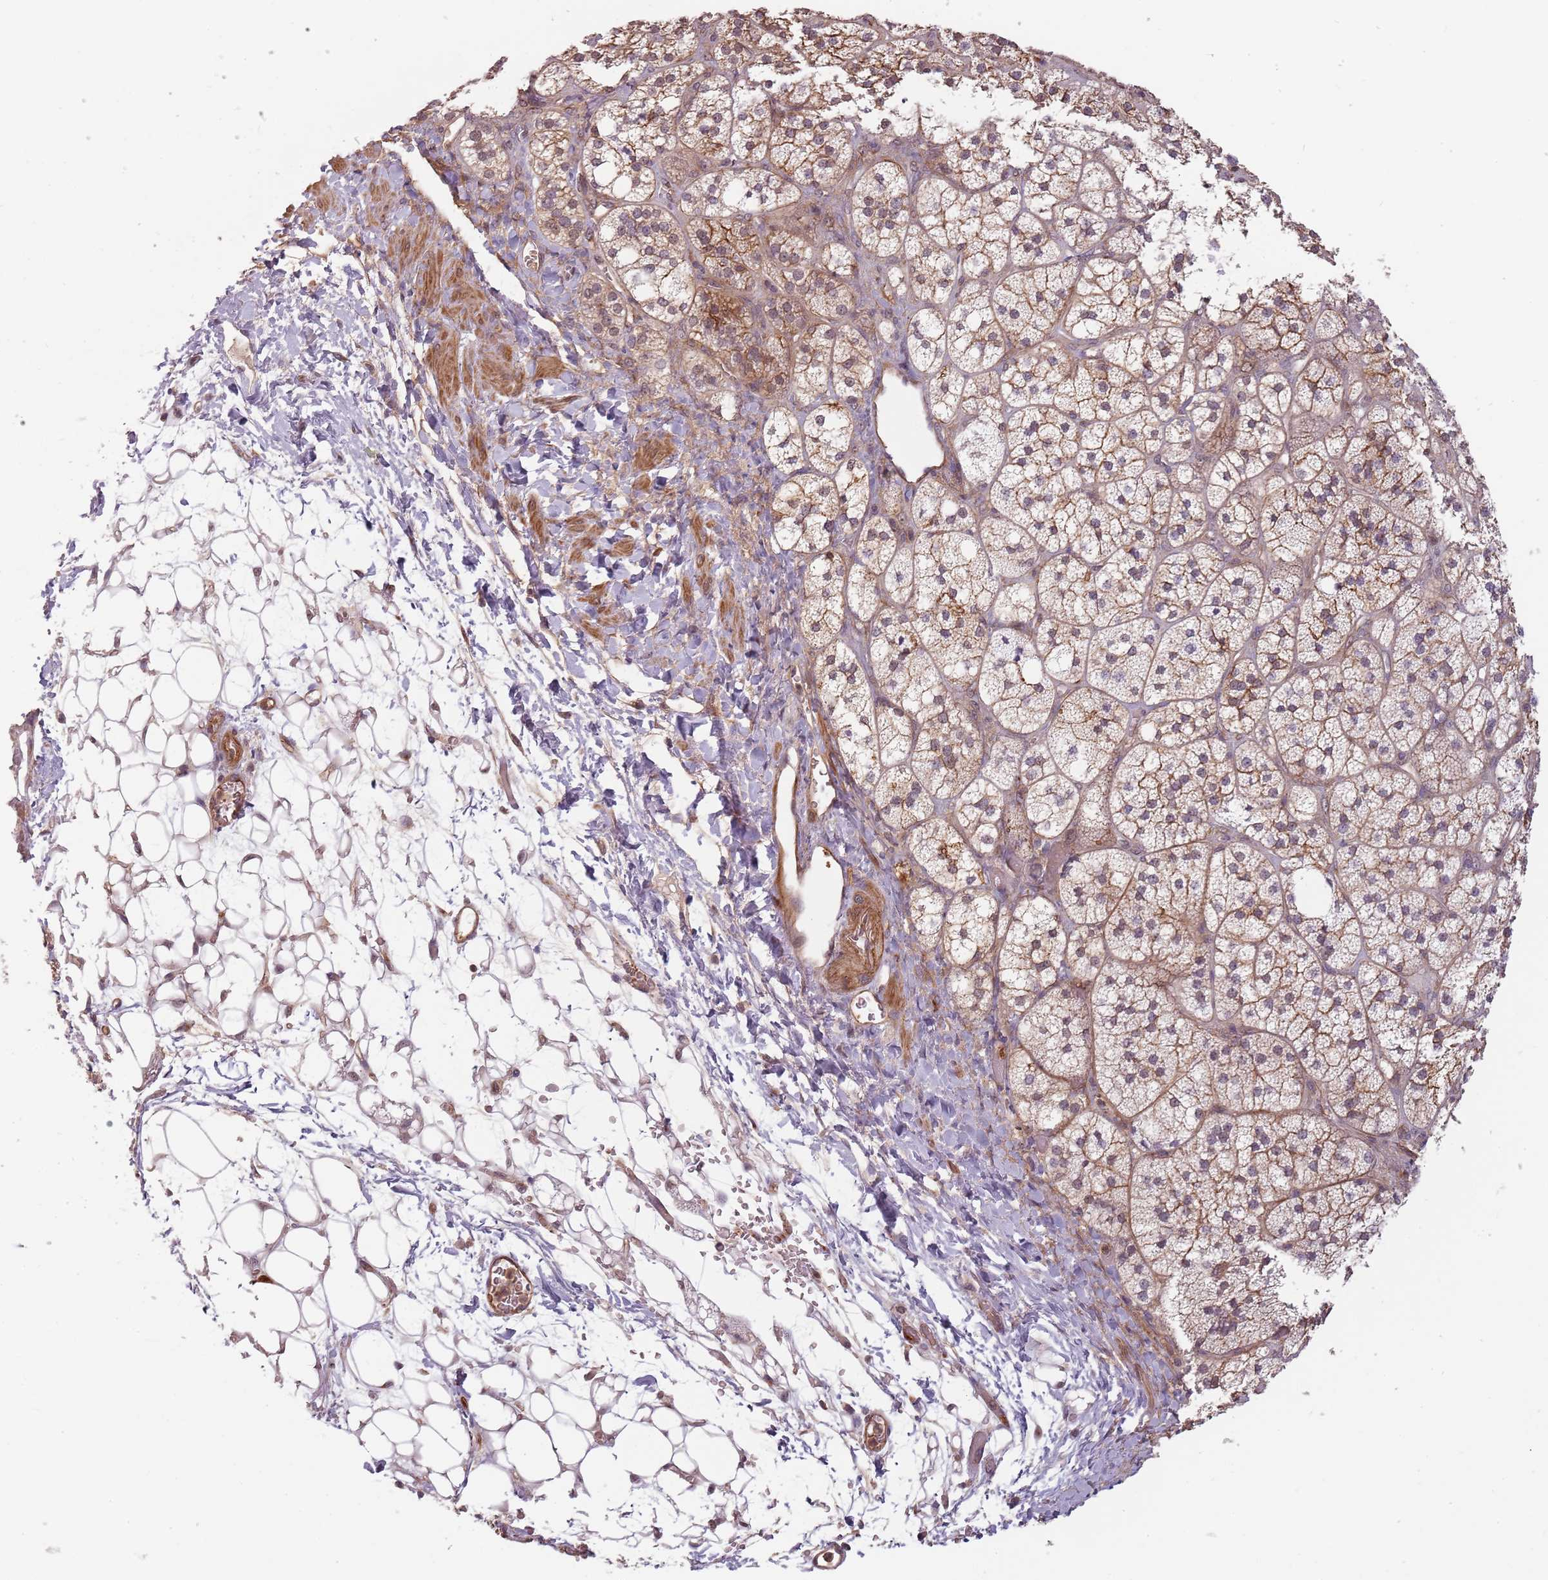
{"staining": {"intensity": "moderate", "quantity": ">75%", "location": "cytoplasmic/membranous"}, "tissue": "adrenal gland", "cell_type": "Glandular cells", "image_type": "normal", "snomed": [{"axis": "morphology", "description": "Normal tissue, NOS"}, {"axis": "topography", "description": "Adrenal gland"}], "caption": "Glandular cells exhibit medium levels of moderate cytoplasmic/membranous staining in approximately >75% of cells in normal adrenal gland. (brown staining indicates protein expression, while blue staining denotes nuclei).", "gene": "PPP1R14C", "patient": {"sex": "male", "age": 61}}